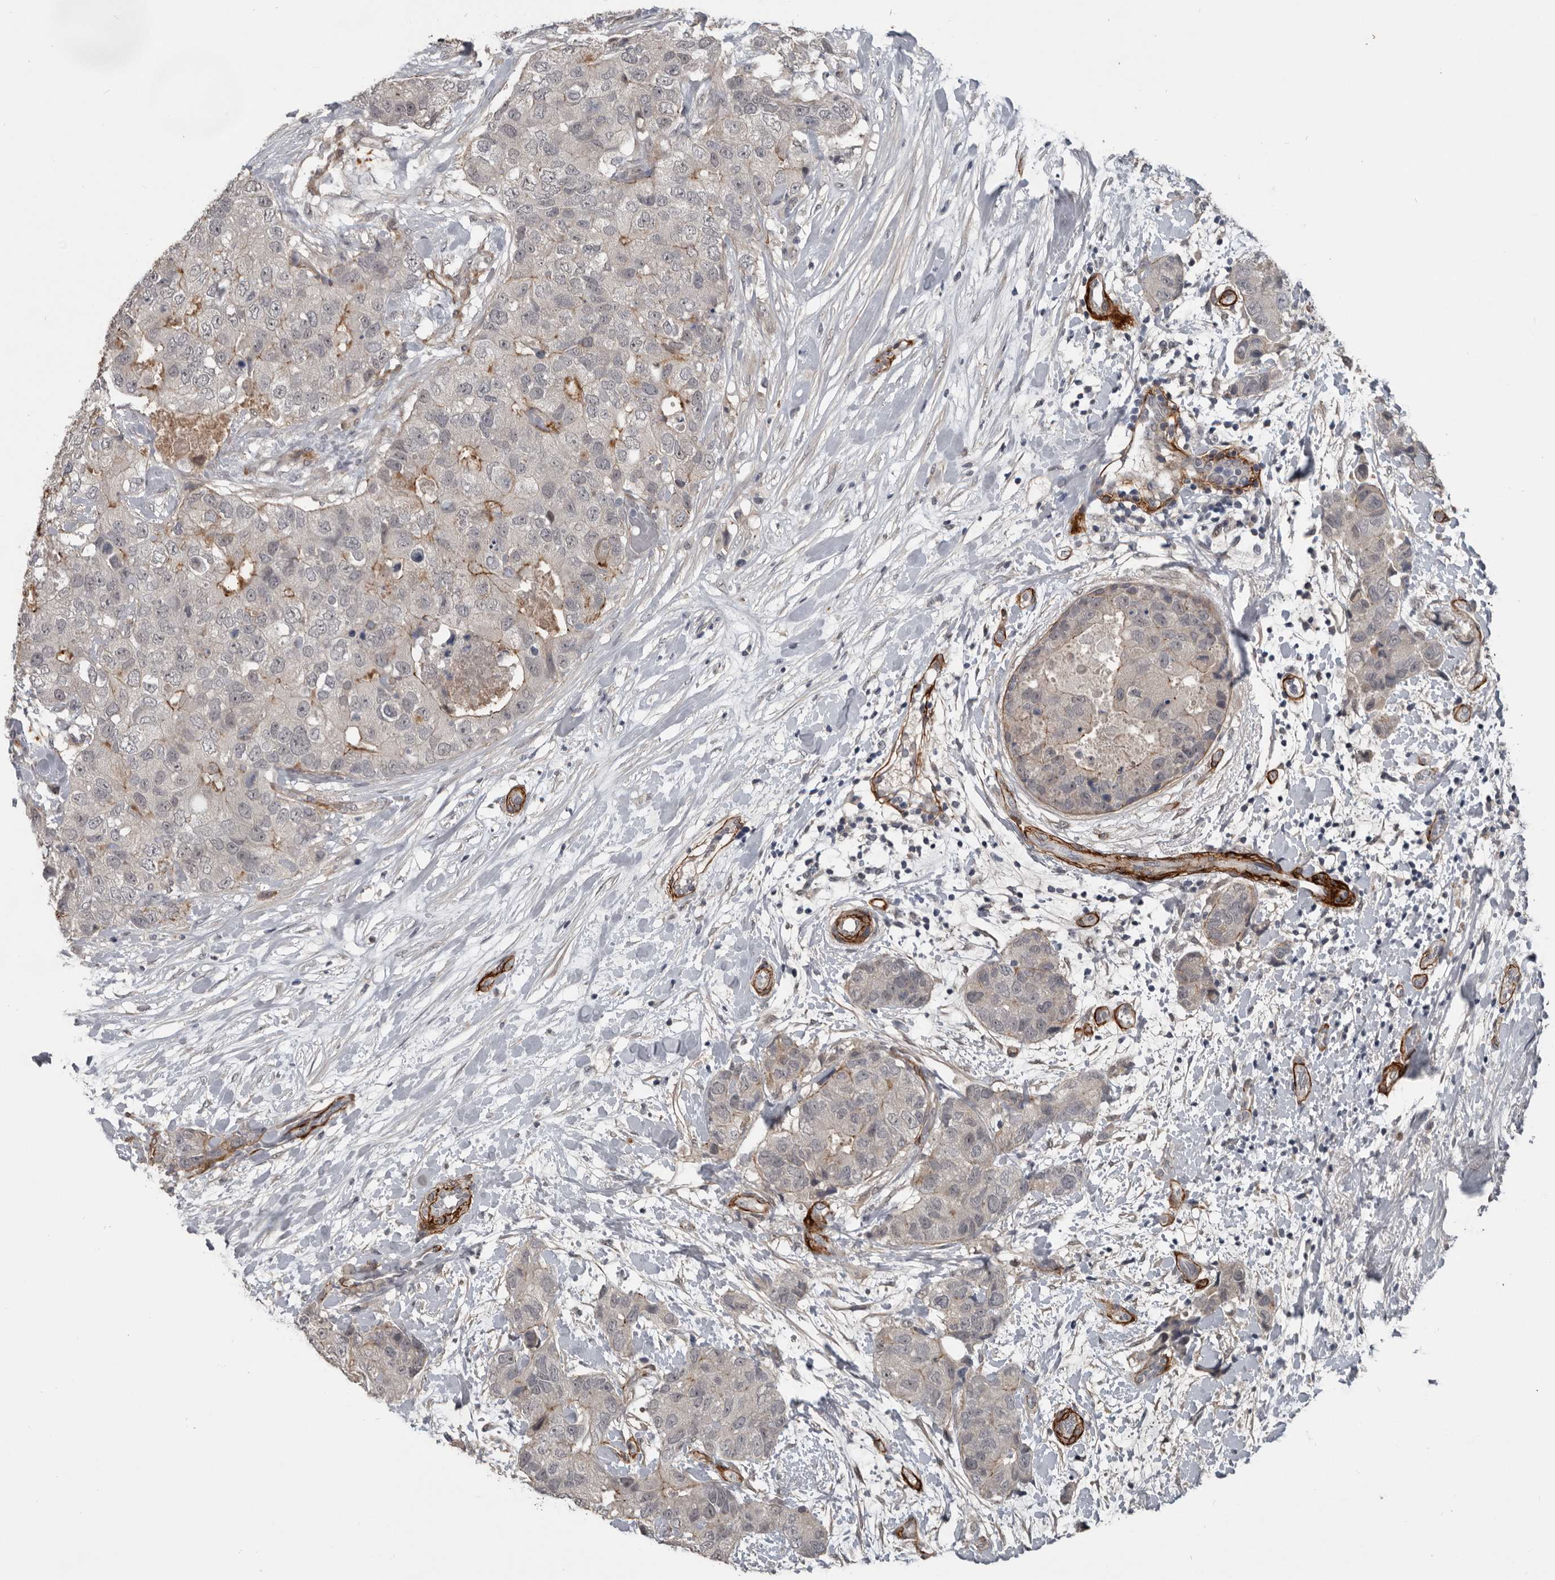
{"staining": {"intensity": "moderate", "quantity": "<25%", "location": "cytoplasmic/membranous"}, "tissue": "breast cancer", "cell_type": "Tumor cells", "image_type": "cancer", "snomed": [{"axis": "morphology", "description": "Duct carcinoma"}, {"axis": "topography", "description": "Breast"}], "caption": "DAB immunohistochemical staining of human breast invasive ductal carcinoma shows moderate cytoplasmic/membranous protein staining in approximately <25% of tumor cells.", "gene": "C1orf216", "patient": {"sex": "female", "age": 62}}